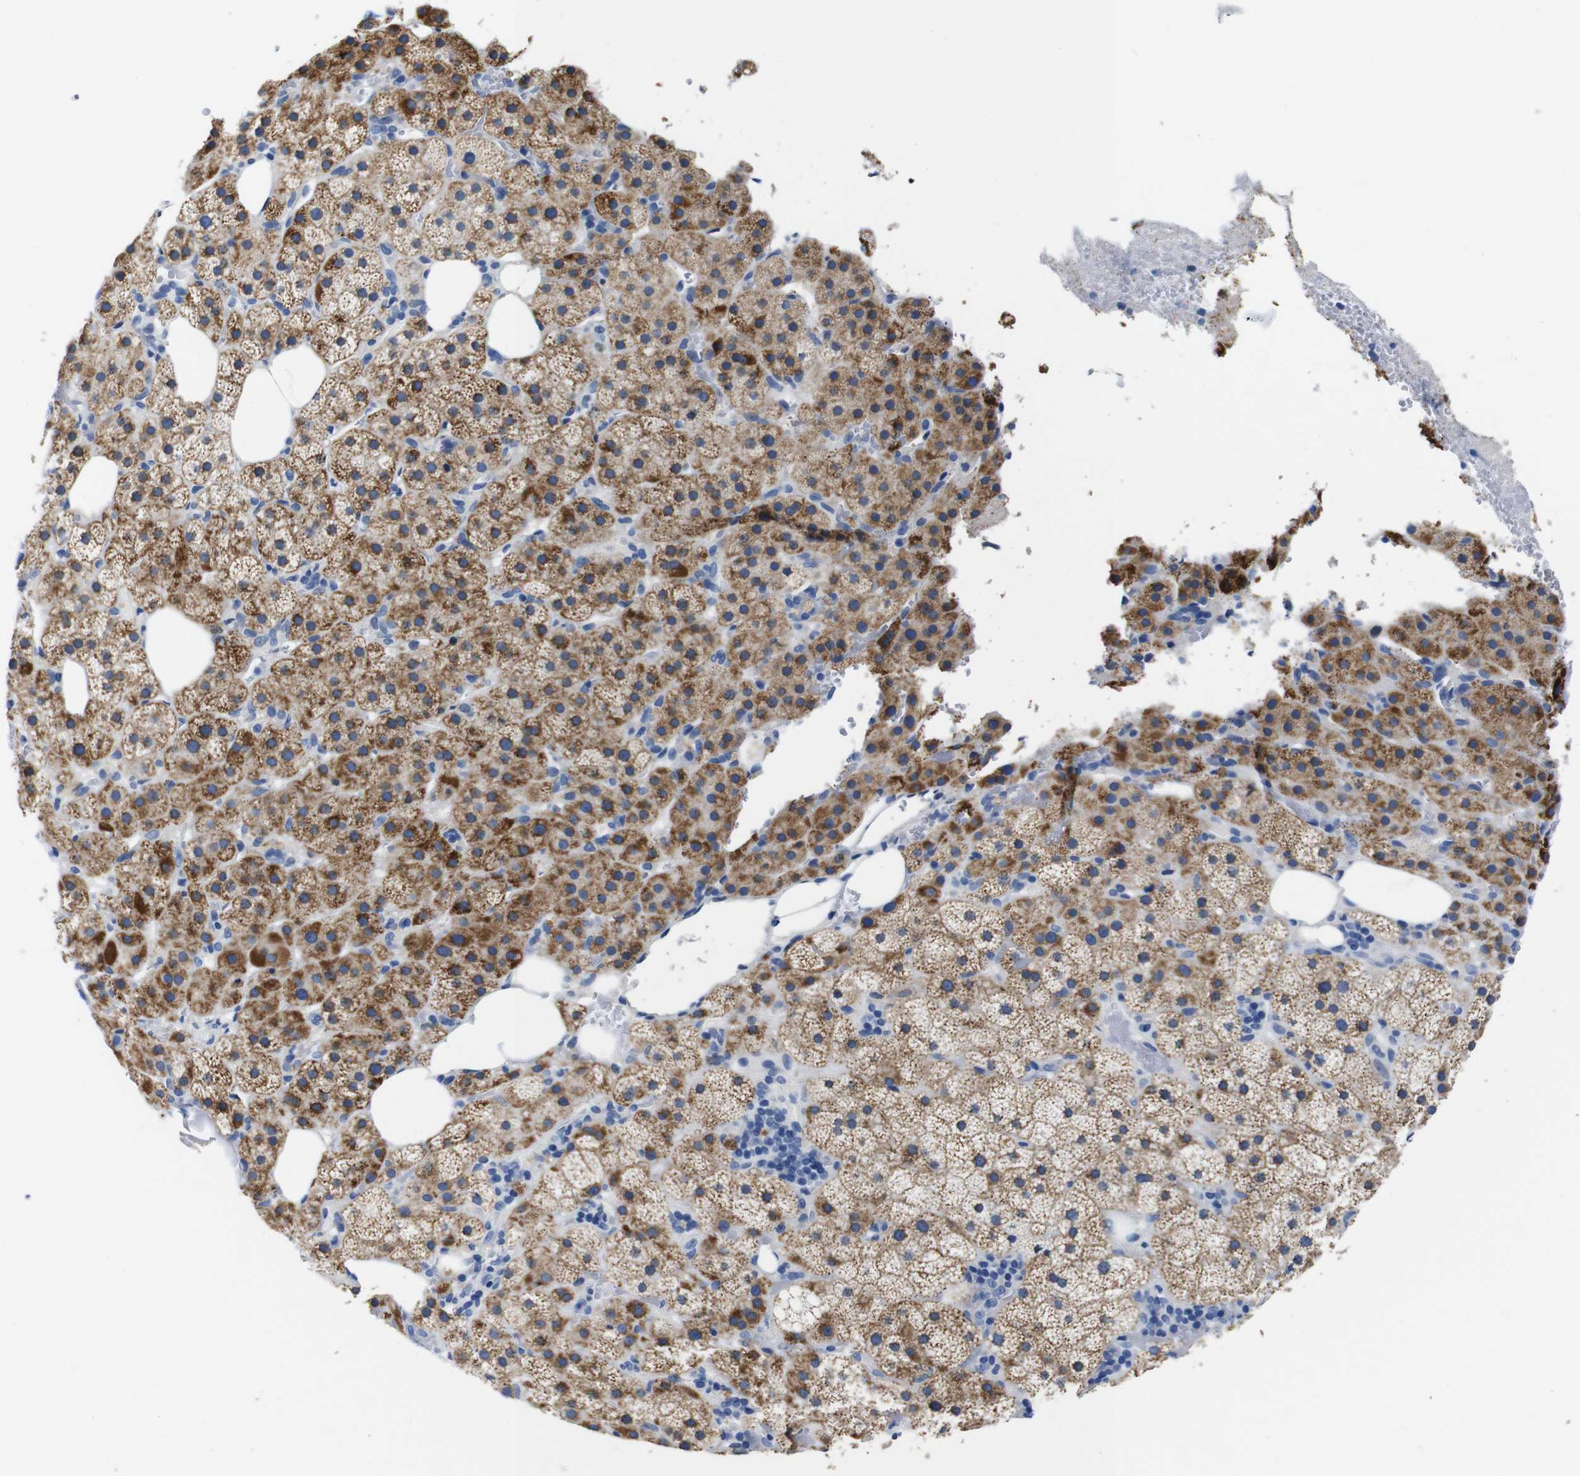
{"staining": {"intensity": "moderate", "quantity": ">75%", "location": "cytoplasmic/membranous"}, "tissue": "adrenal gland", "cell_type": "Glandular cells", "image_type": "normal", "snomed": [{"axis": "morphology", "description": "Normal tissue, NOS"}, {"axis": "topography", "description": "Adrenal gland"}], "caption": "Moderate cytoplasmic/membranous positivity for a protein is present in about >75% of glandular cells of normal adrenal gland using immunohistochemistry (IHC).", "gene": "SNX19", "patient": {"sex": "female", "age": 59}}